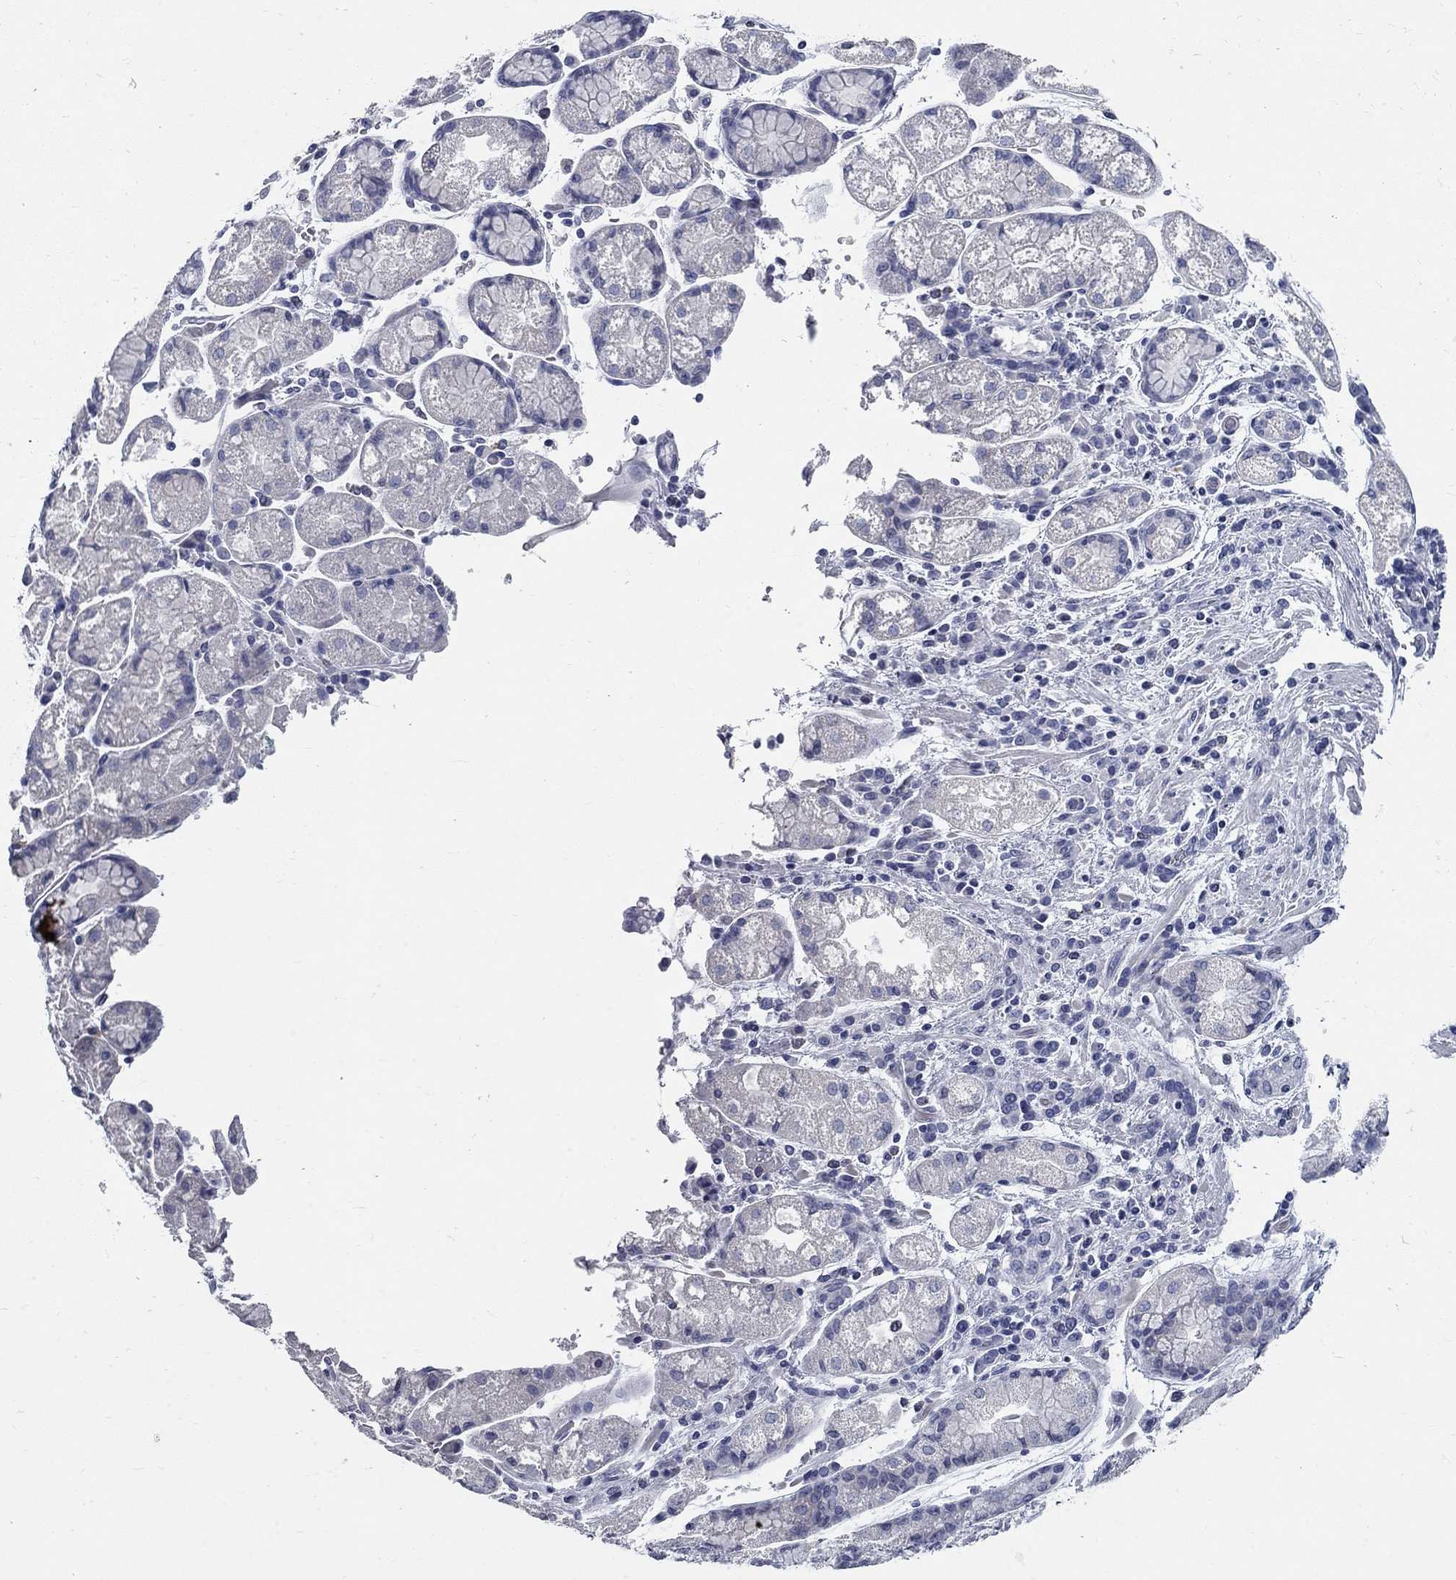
{"staining": {"intensity": "negative", "quantity": "none", "location": "none"}, "tissue": "stomach cancer", "cell_type": "Tumor cells", "image_type": "cancer", "snomed": [{"axis": "morphology", "description": "Adenocarcinoma, NOS"}, {"axis": "topography", "description": "Stomach"}], "caption": "This is an IHC image of stomach adenocarcinoma. There is no expression in tumor cells.", "gene": "SYT12", "patient": {"sex": "female", "age": 57}}